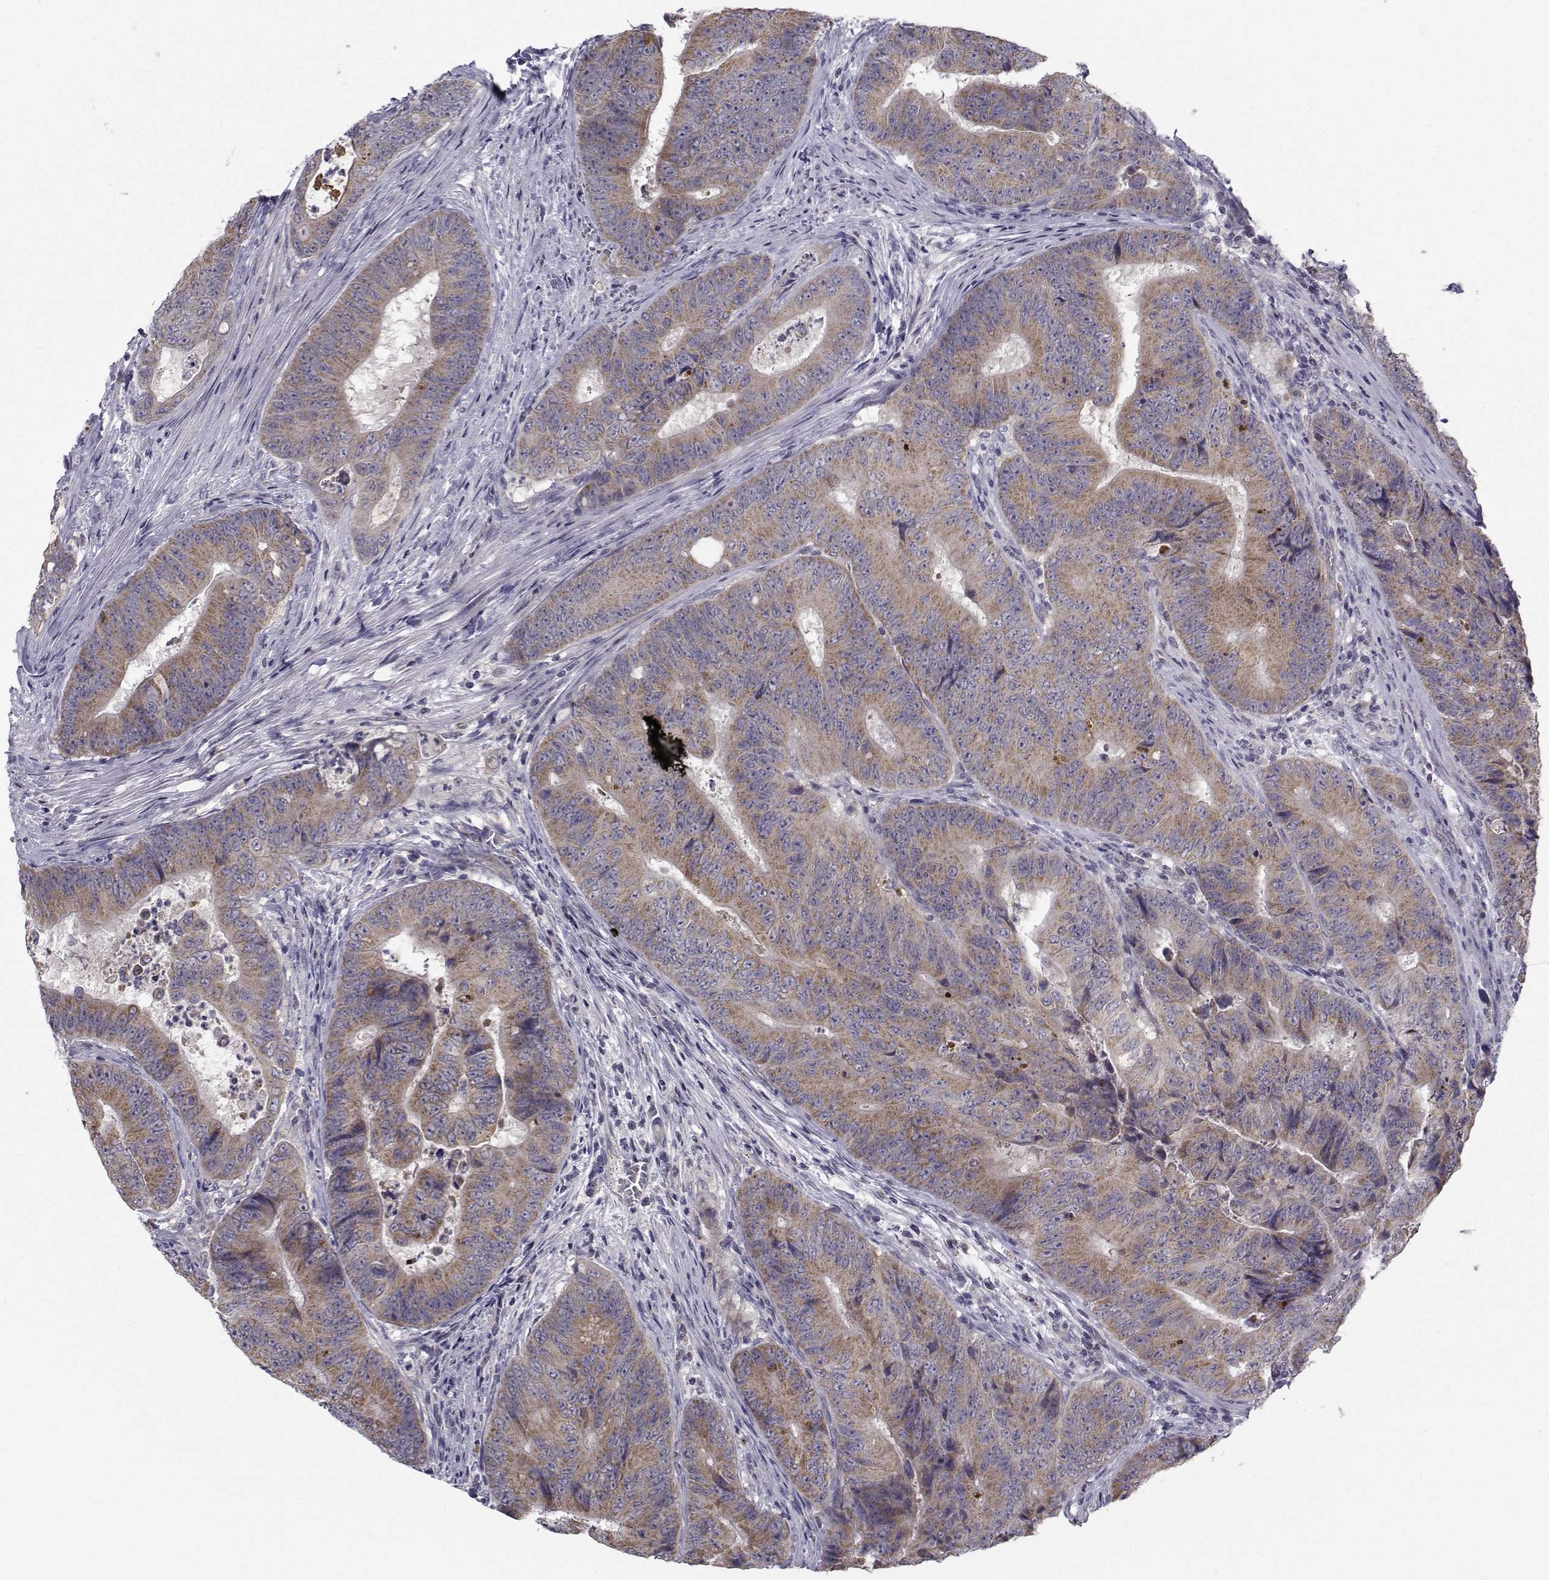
{"staining": {"intensity": "weak", "quantity": ">75%", "location": "cytoplasmic/membranous"}, "tissue": "colorectal cancer", "cell_type": "Tumor cells", "image_type": "cancer", "snomed": [{"axis": "morphology", "description": "Adenocarcinoma, NOS"}, {"axis": "topography", "description": "Colon"}], "caption": "Approximately >75% of tumor cells in colorectal adenocarcinoma exhibit weak cytoplasmic/membranous protein expression as visualized by brown immunohistochemical staining.", "gene": "ANGPT1", "patient": {"sex": "female", "age": 48}}